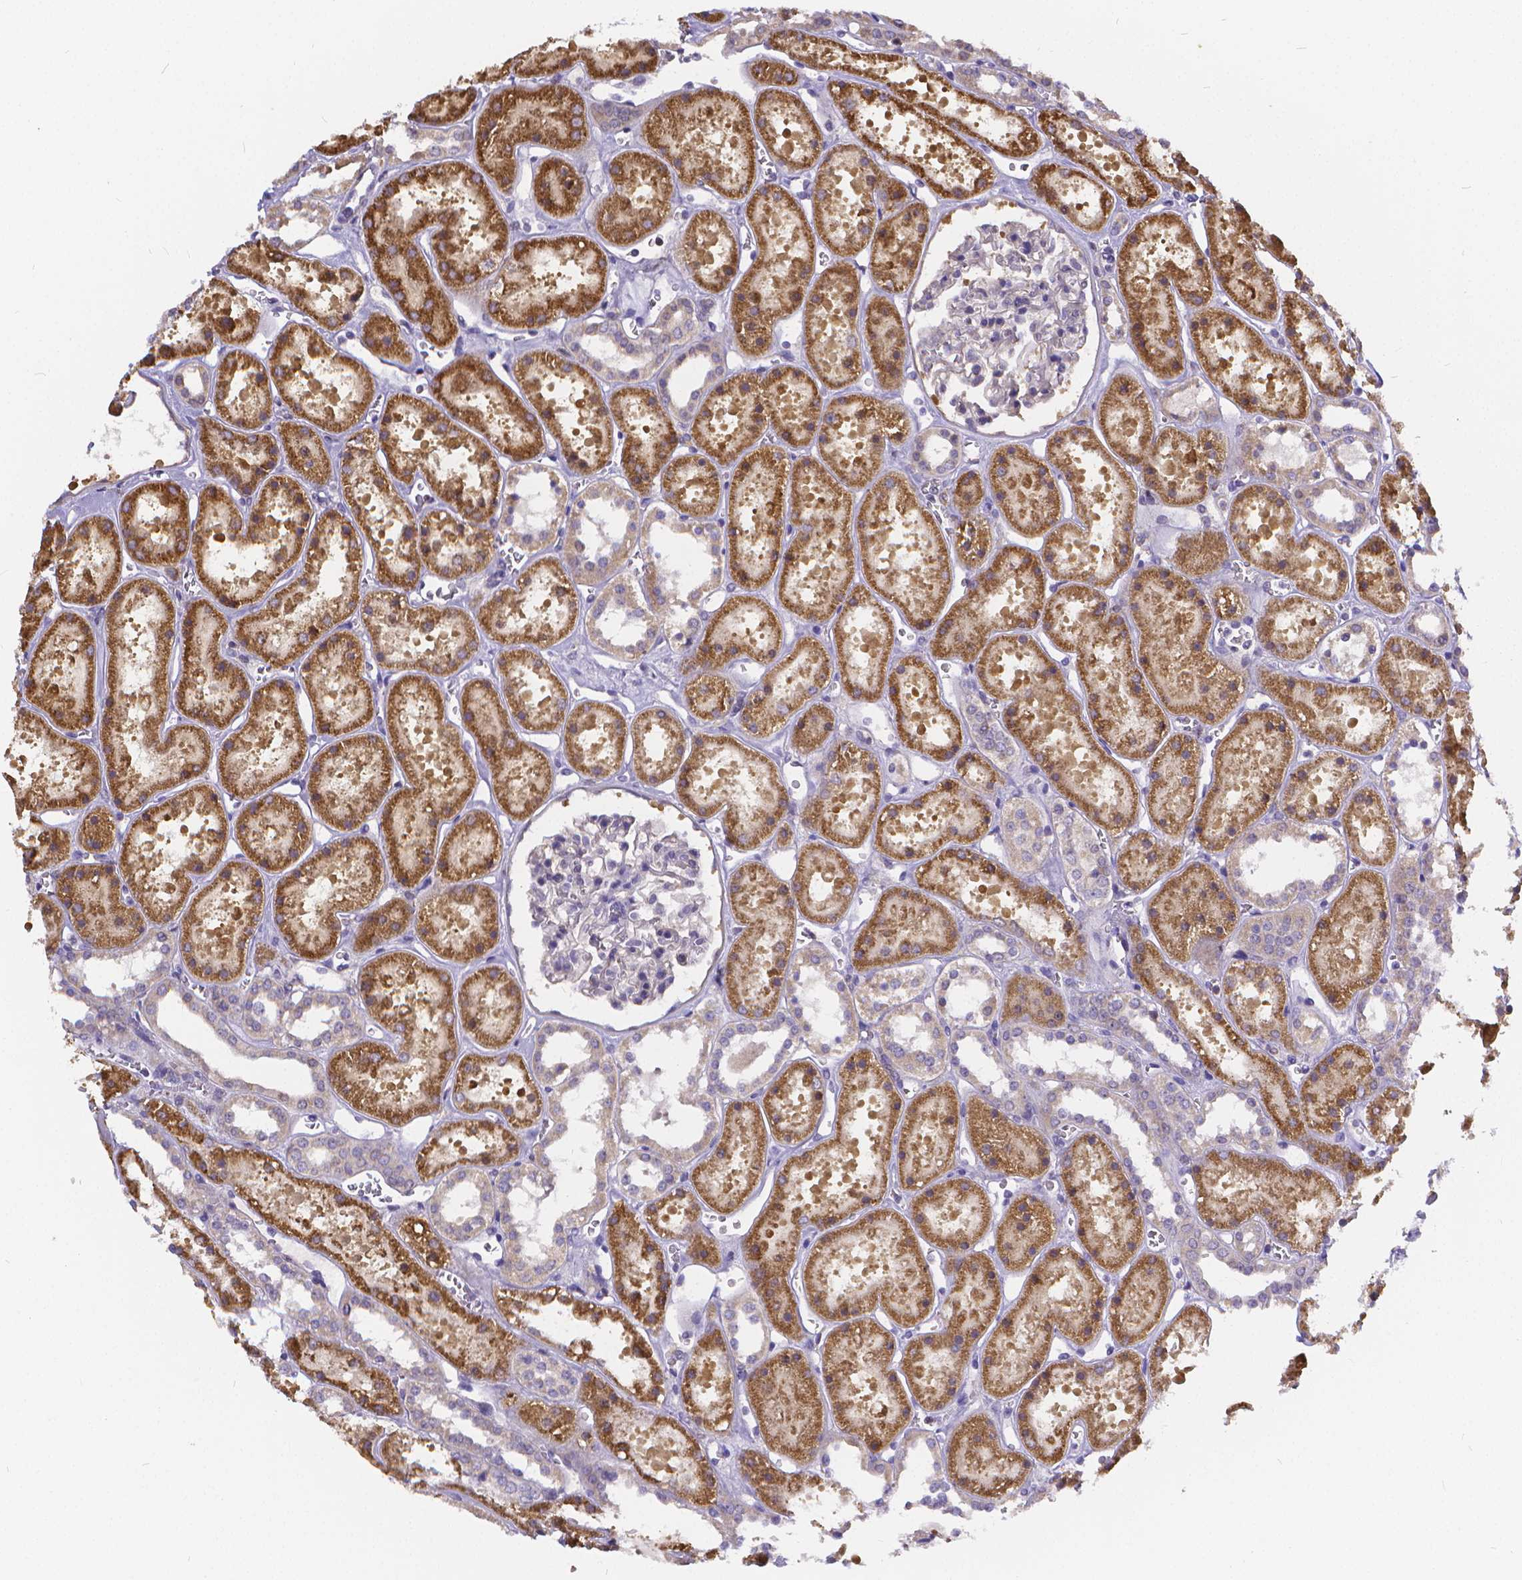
{"staining": {"intensity": "negative", "quantity": "none", "location": "none"}, "tissue": "kidney", "cell_type": "Cells in glomeruli", "image_type": "normal", "snomed": [{"axis": "morphology", "description": "Normal tissue, NOS"}, {"axis": "topography", "description": "Kidney"}], "caption": "Immunohistochemistry (IHC) micrograph of normal human kidney stained for a protein (brown), which displays no expression in cells in glomeruli. The staining was performed using DAB to visualize the protein expression in brown, while the nuclei were stained in blue with hematoxylin (Magnification: 20x).", "gene": "GLRB", "patient": {"sex": "female", "age": 41}}